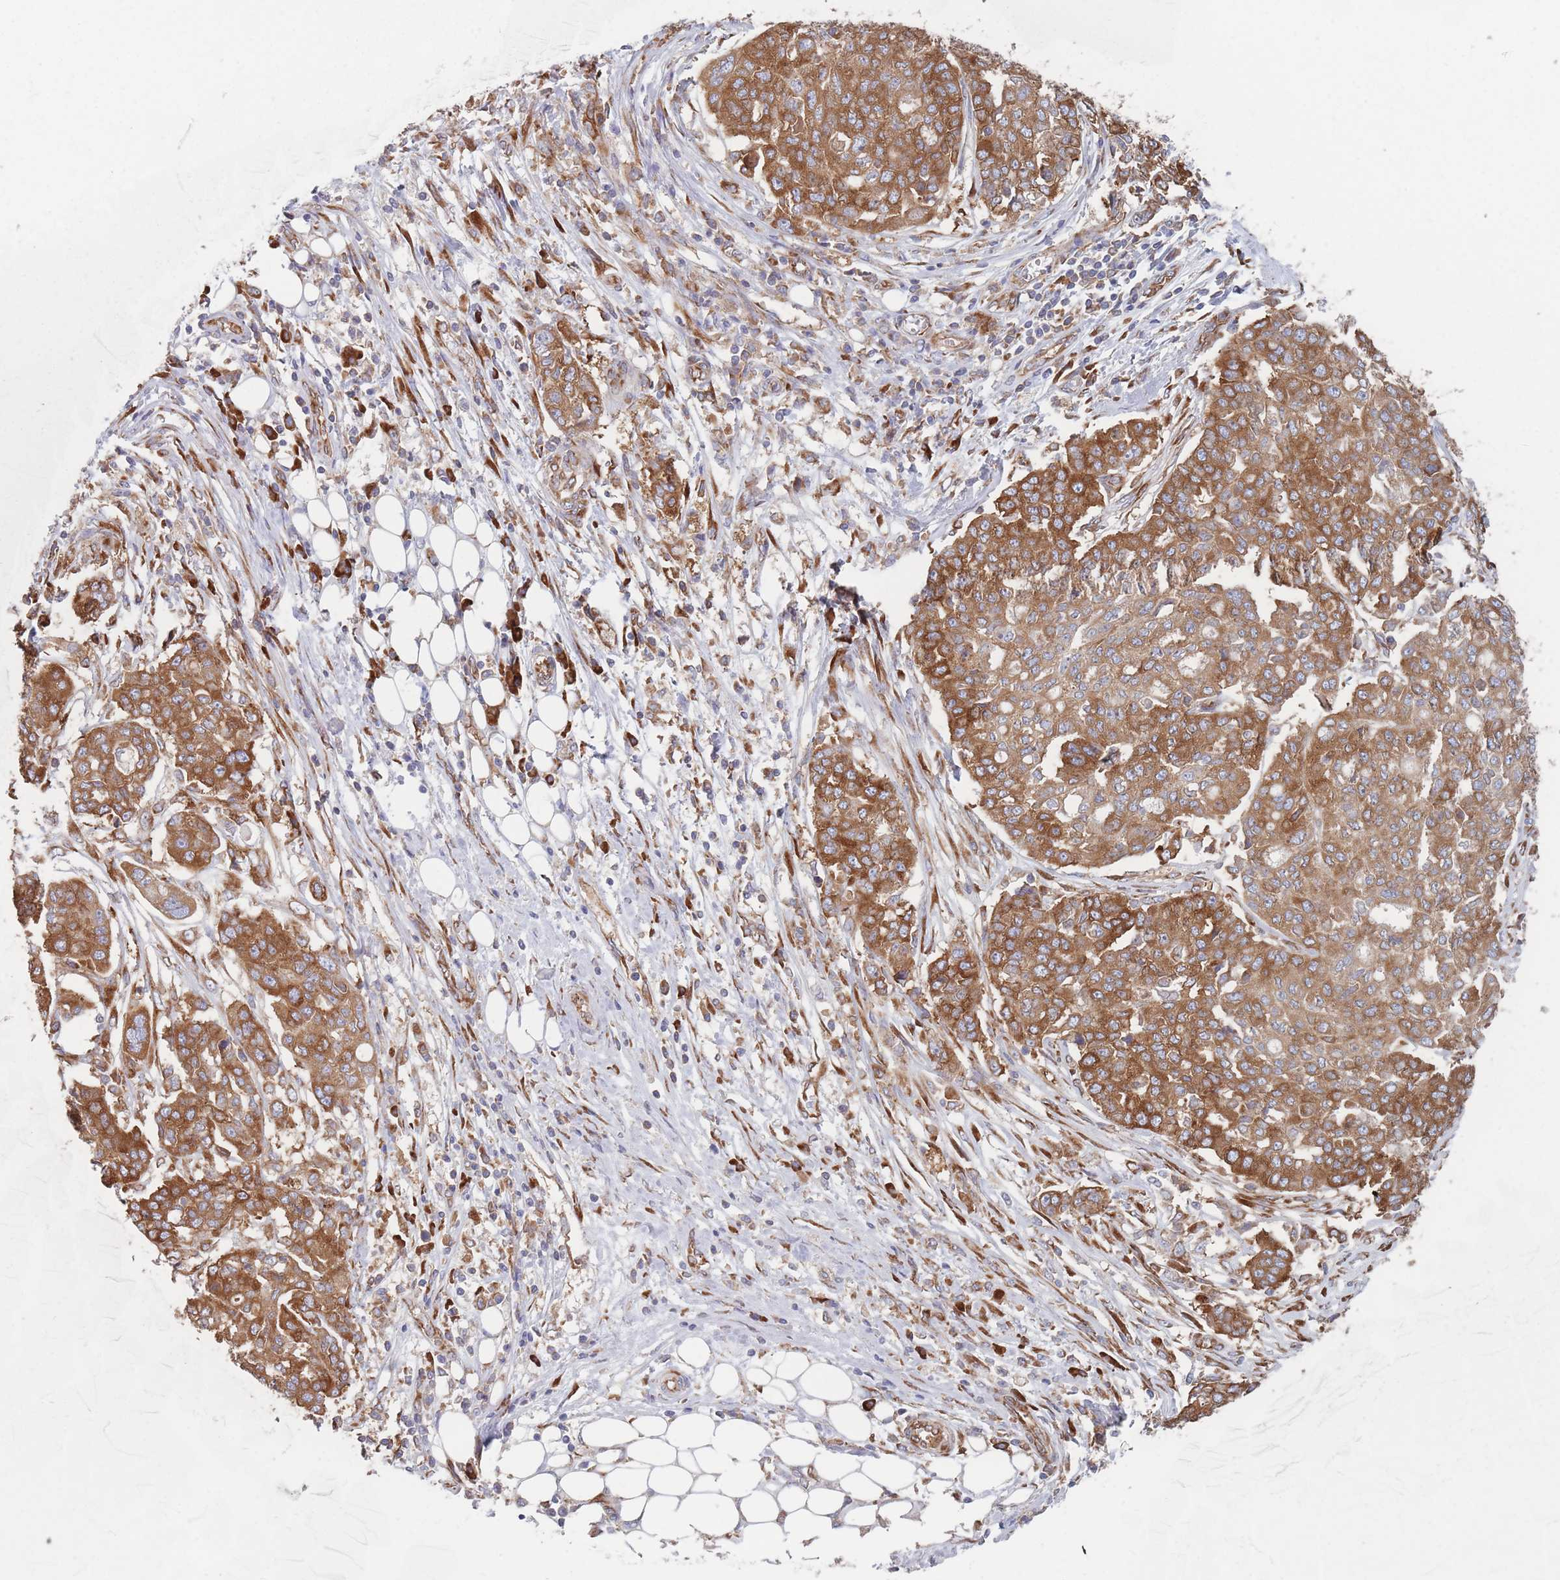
{"staining": {"intensity": "strong", "quantity": ">75%", "location": "cytoplasmic/membranous"}, "tissue": "ovarian cancer", "cell_type": "Tumor cells", "image_type": "cancer", "snomed": [{"axis": "morphology", "description": "Cystadenocarcinoma, serous, NOS"}, {"axis": "topography", "description": "Soft tissue"}, {"axis": "topography", "description": "Ovary"}], "caption": "The photomicrograph exhibits immunohistochemical staining of ovarian cancer (serous cystadenocarcinoma). There is strong cytoplasmic/membranous staining is appreciated in approximately >75% of tumor cells. Nuclei are stained in blue.", "gene": "EEF1B2", "patient": {"sex": "female", "age": 57}}